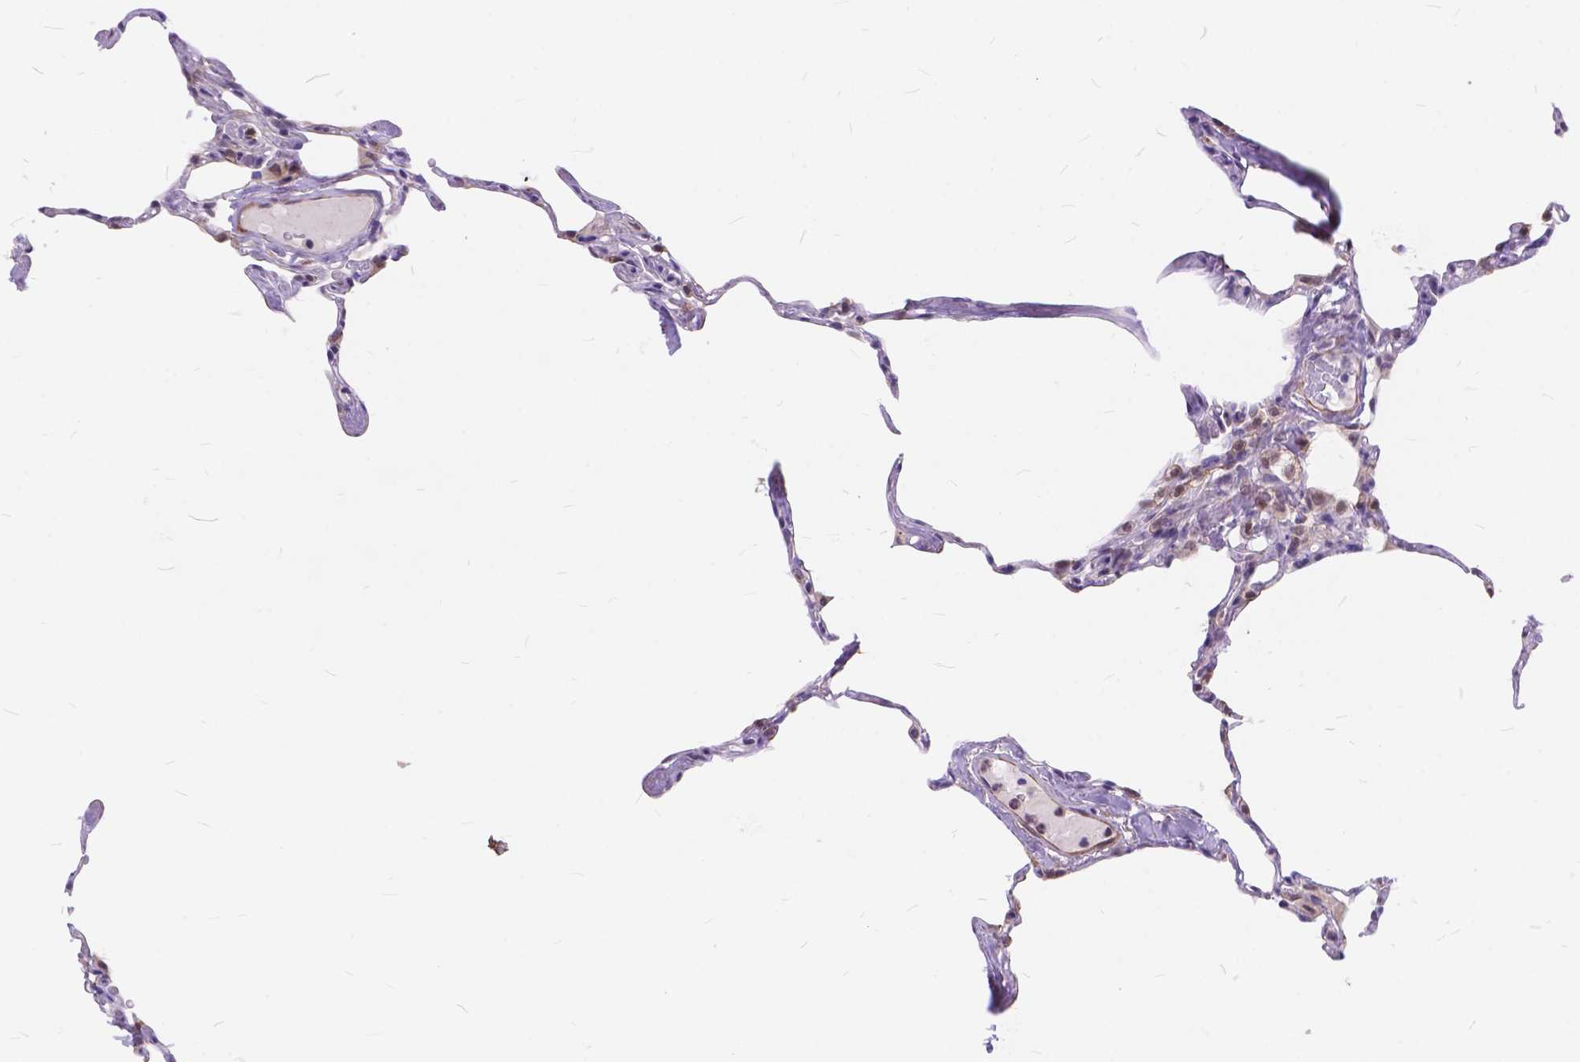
{"staining": {"intensity": "weak", "quantity": "25%-75%", "location": "nuclear"}, "tissue": "lung", "cell_type": "Alveolar cells", "image_type": "normal", "snomed": [{"axis": "morphology", "description": "Normal tissue, NOS"}, {"axis": "topography", "description": "Lung"}], "caption": "Immunohistochemistry micrograph of unremarkable human lung stained for a protein (brown), which displays low levels of weak nuclear positivity in about 25%-75% of alveolar cells.", "gene": "MAN2C1", "patient": {"sex": "male", "age": 65}}